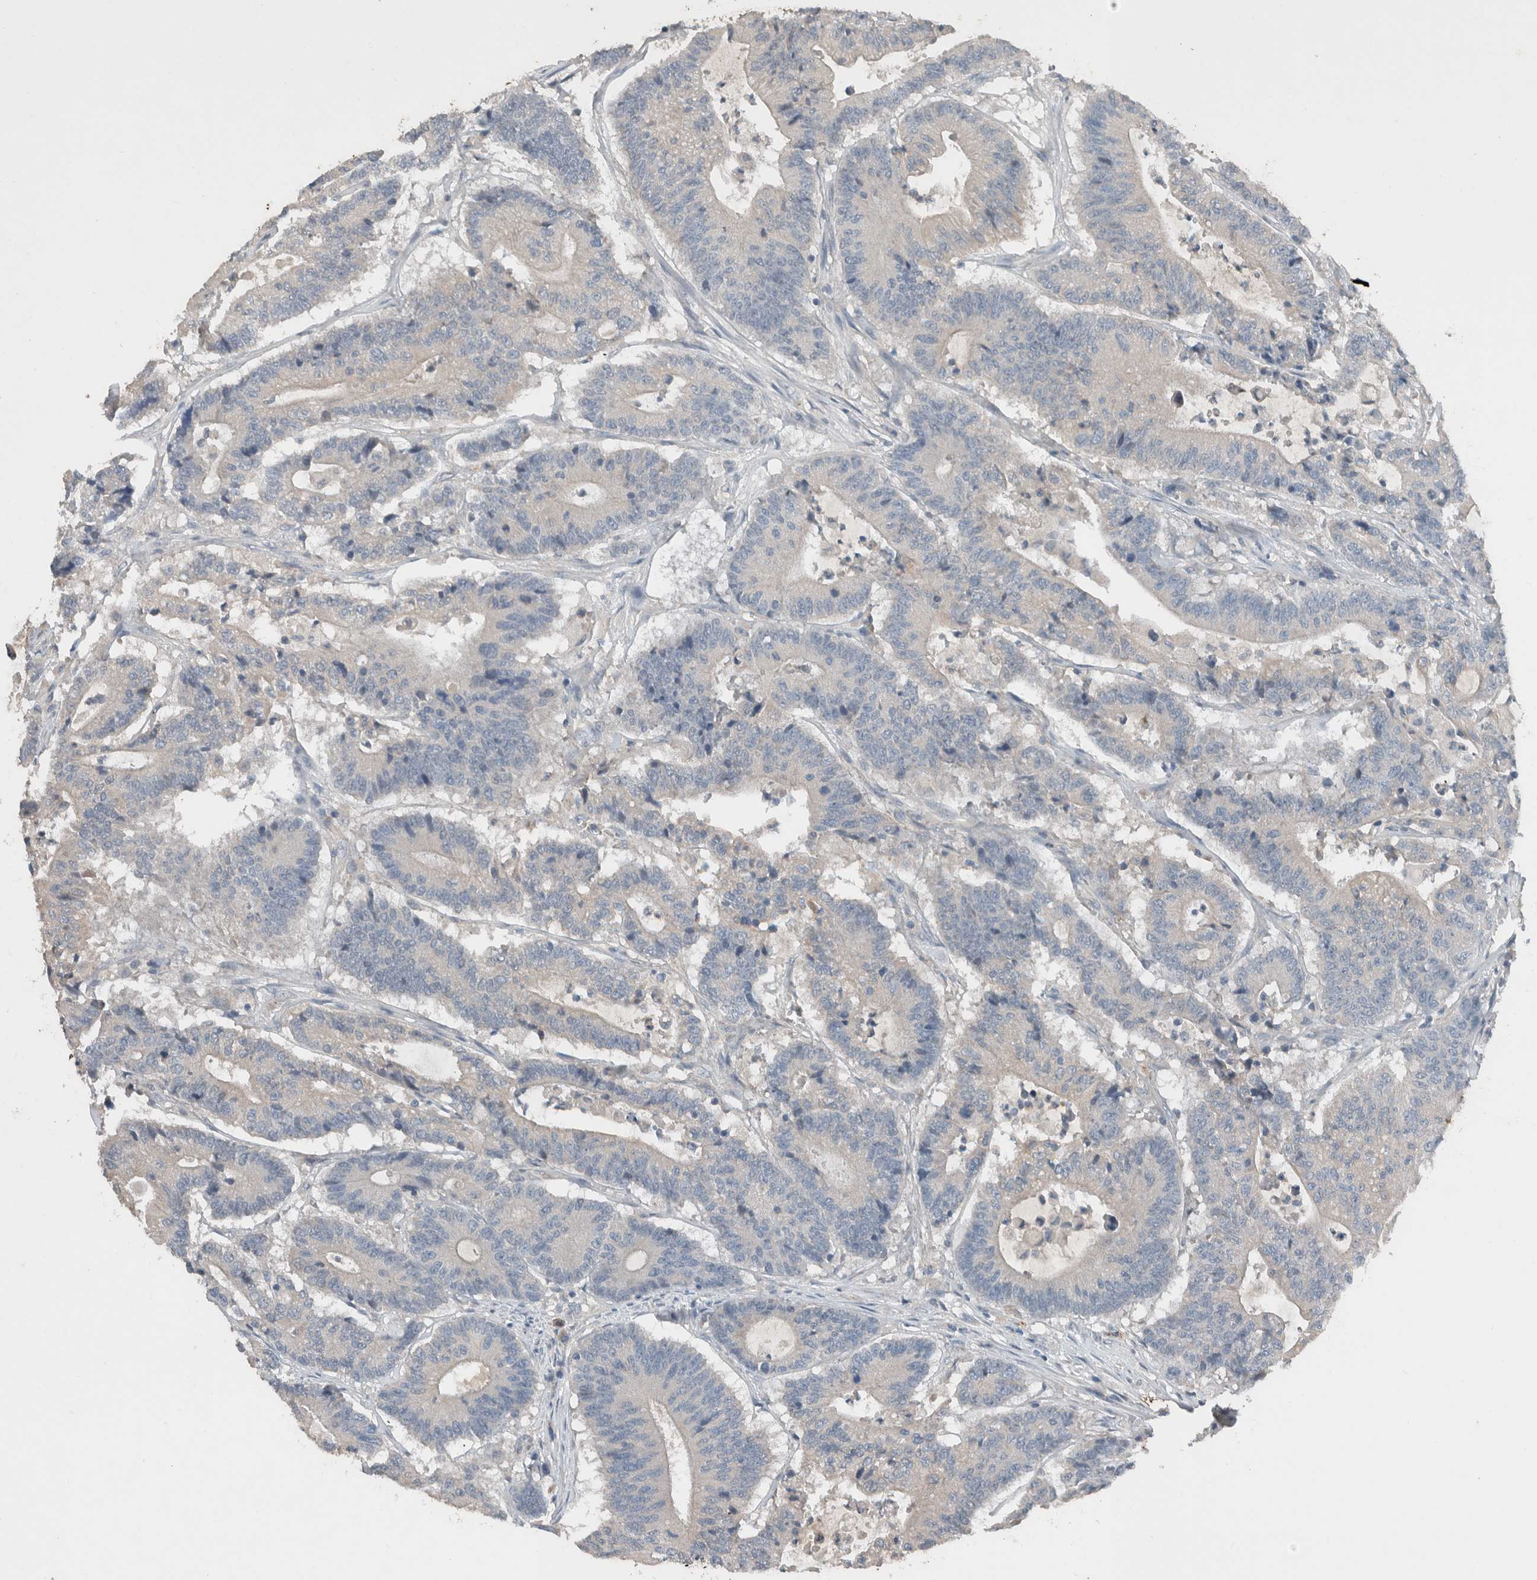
{"staining": {"intensity": "negative", "quantity": "none", "location": "none"}, "tissue": "colorectal cancer", "cell_type": "Tumor cells", "image_type": "cancer", "snomed": [{"axis": "morphology", "description": "Adenocarcinoma, NOS"}, {"axis": "topography", "description": "Colon"}], "caption": "Human colorectal cancer (adenocarcinoma) stained for a protein using IHC reveals no positivity in tumor cells.", "gene": "UGCG", "patient": {"sex": "female", "age": 84}}